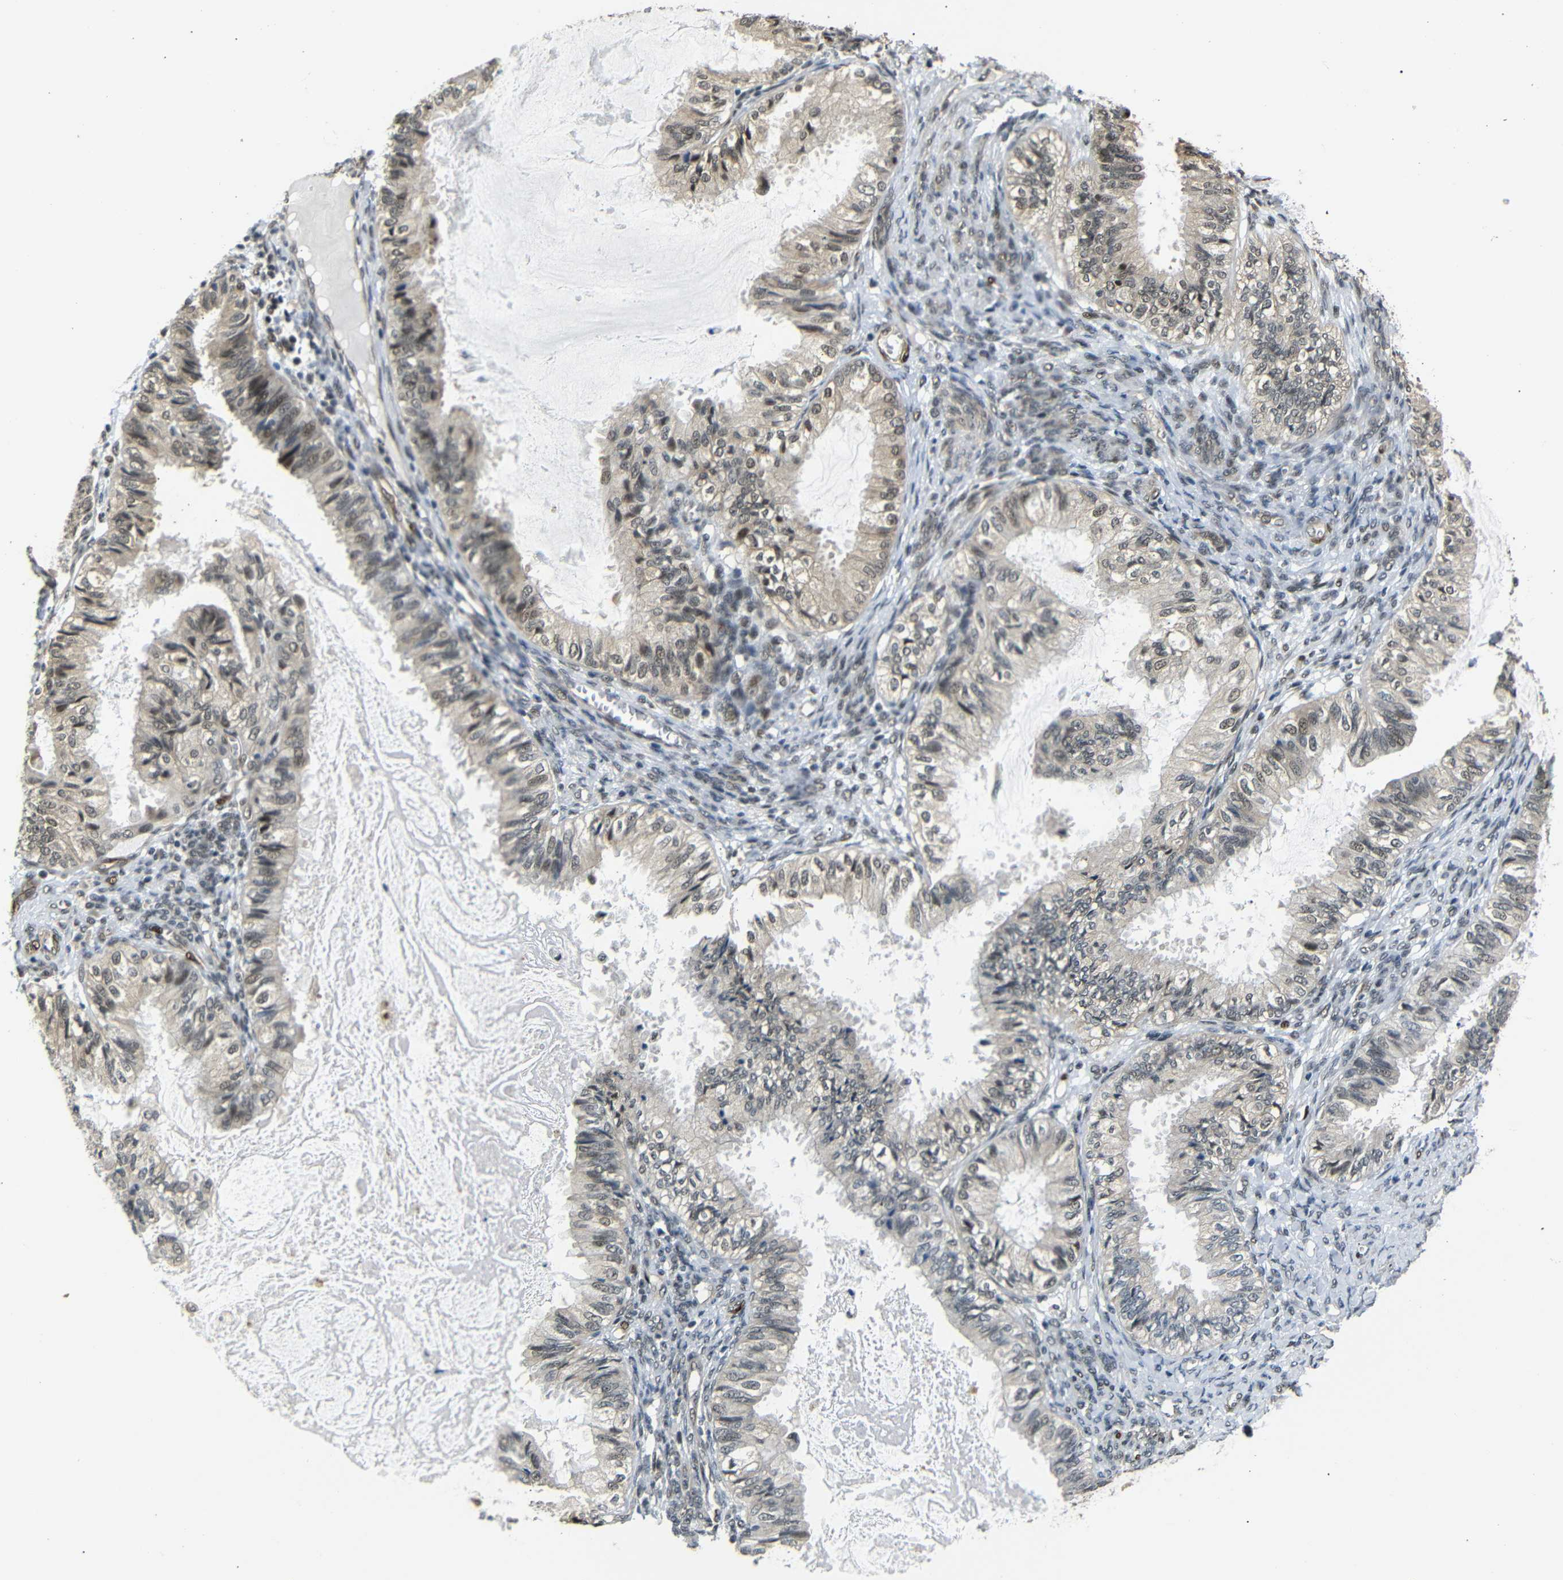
{"staining": {"intensity": "moderate", "quantity": ">75%", "location": "cytoplasmic/membranous,nuclear"}, "tissue": "cervical cancer", "cell_type": "Tumor cells", "image_type": "cancer", "snomed": [{"axis": "morphology", "description": "Normal tissue, NOS"}, {"axis": "morphology", "description": "Adenocarcinoma, NOS"}, {"axis": "topography", "description": "Cervix"}, {"axis": "topography", "description": "Endometrium"}], "caption": "A brown stain shows moderate cytoplasmic/membranous and nuclear staining of a protein in cervical cancer (adenocarcinoma) tumor cells.", "gene": "TBX2", "patient": {"sex": "female", "age": 86}}